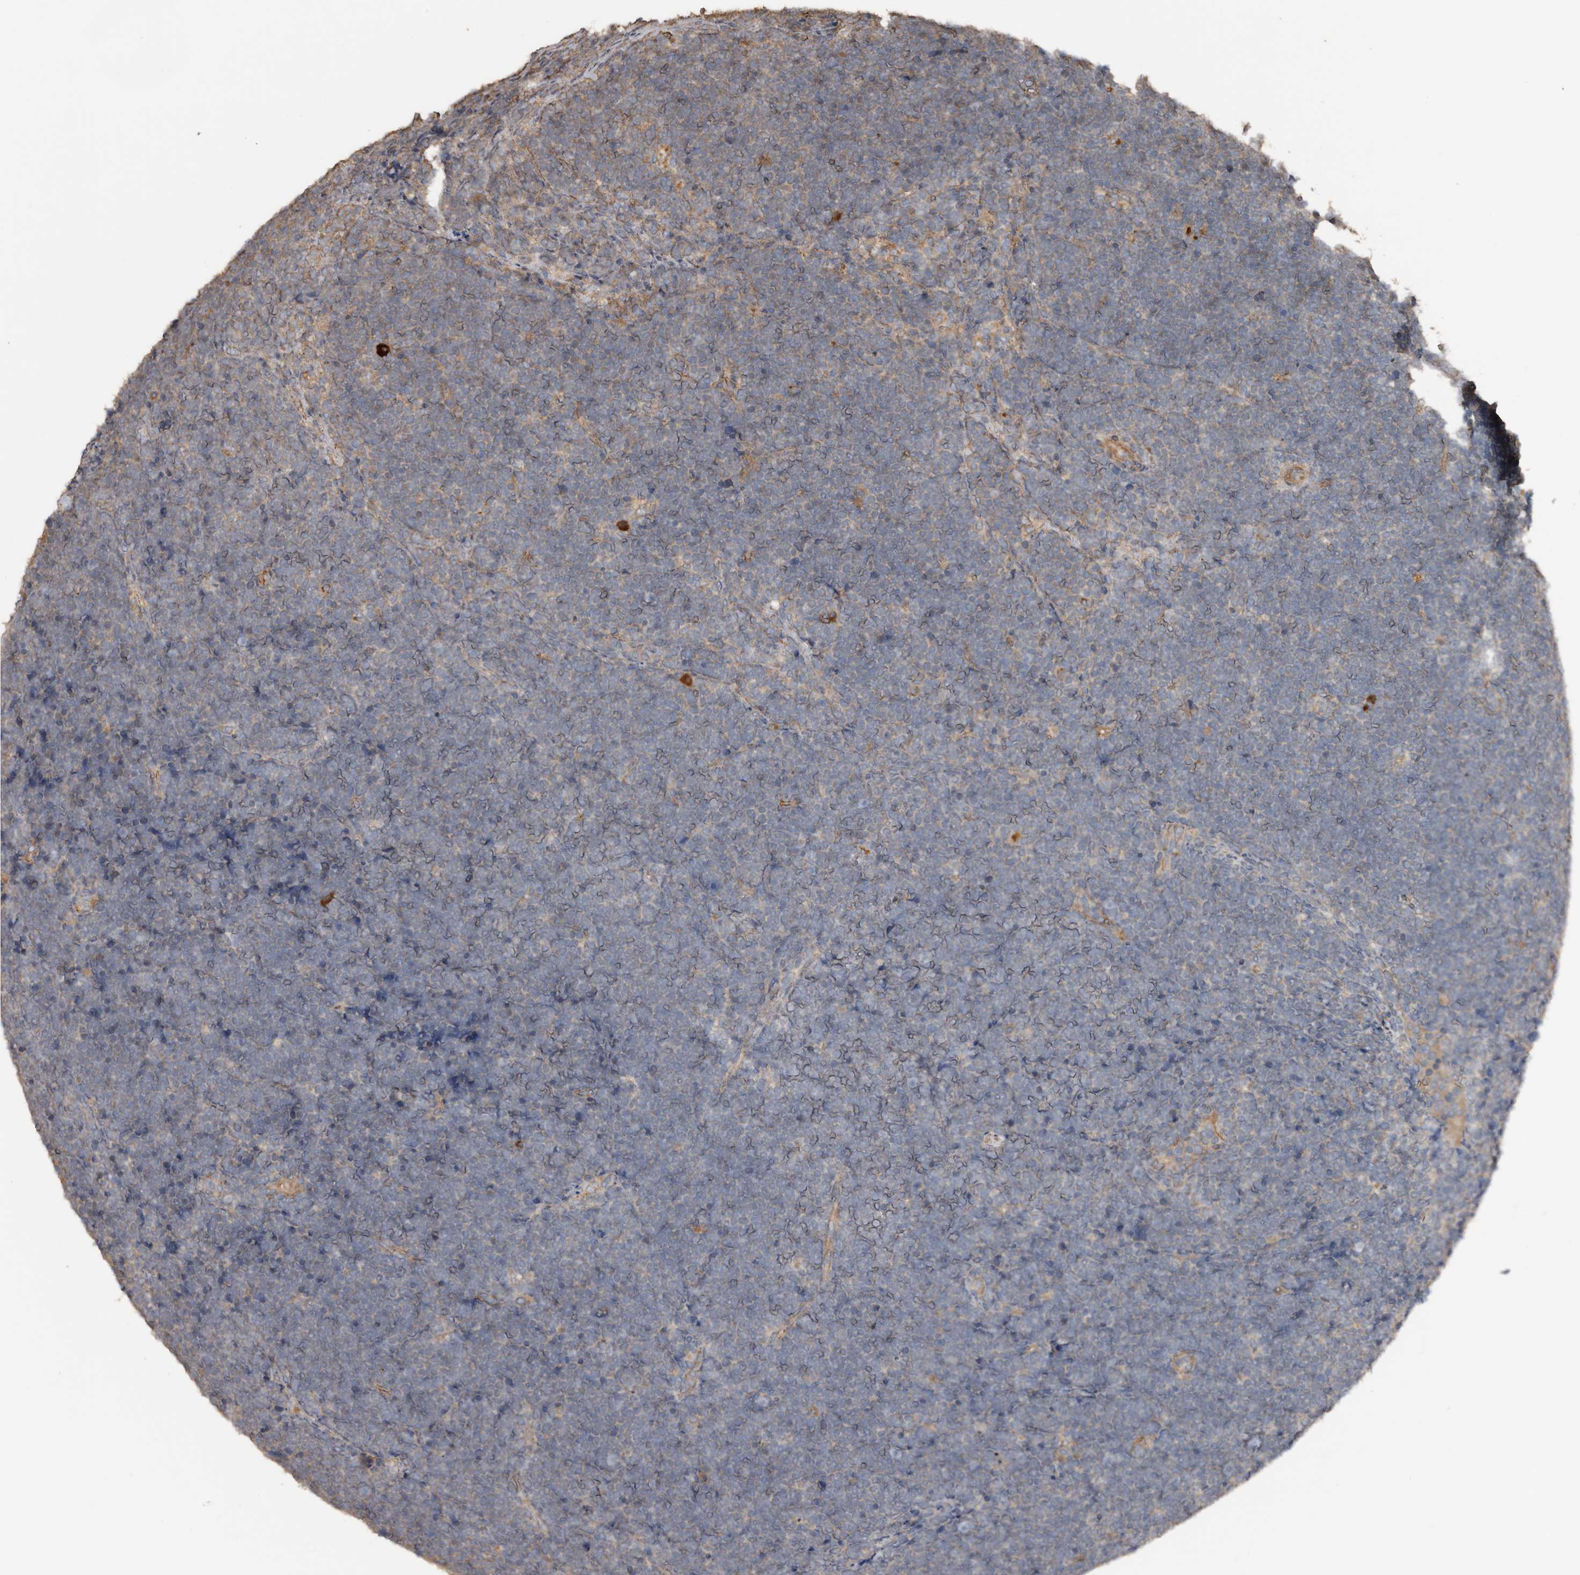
{"staining": {"intensity": "negative", "quantity": "none", "location": "none"}, "tissue": "lymphoma", "cell_type": "Tumor cells", "image_type": "cancer", "snomed": [{"axis": "morphology", "description": "Malignant lymphoma, non-Hodgkin's type, High grade"}, {"axis": "topography", "description": "Lymph node"}], "caption": "An image of human high-grade malignant lymphoma, non-Hodgkin's type is negative for staining in tumor cells.", "gene": "HYAL4", "patient": {"sex": "male", "age": 13}}